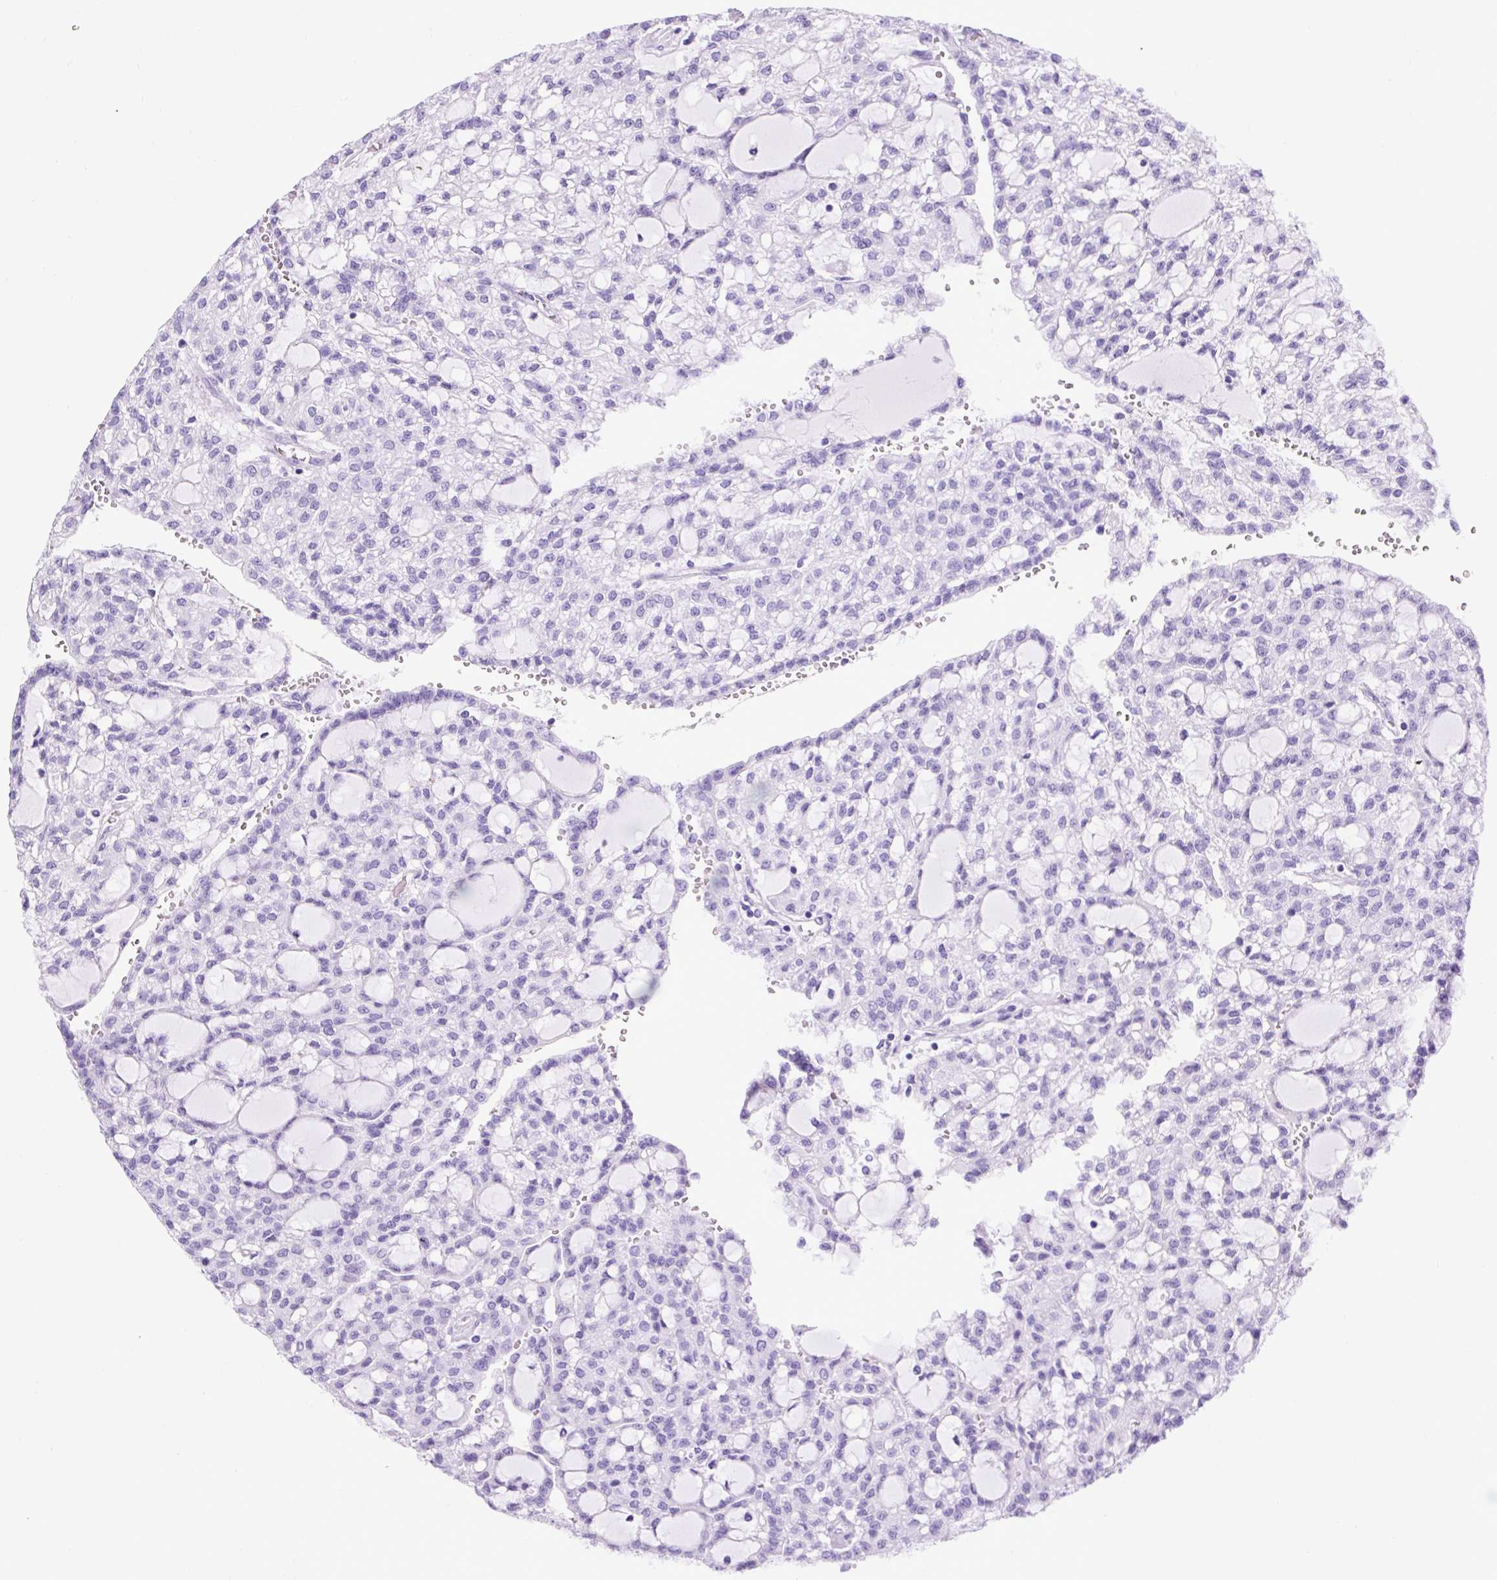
{"staining": {"intensity": "negative", "quantity": "none", "location": "none"}, "tissue": "renal cancer", "cell_type": "Tumor cells", "image_type": "cancer", "snomed": [{"axis": "morphology", "description": "Adenocarcinoma, NOS"}, {"axis": "topography", "description": "Kidney"}], "caption": "A photomicrograph of human renal cancer is negative for staining in tumor cells.", "gene": "CCDC28A", "patient": {"sex": "male", "age": 63}}